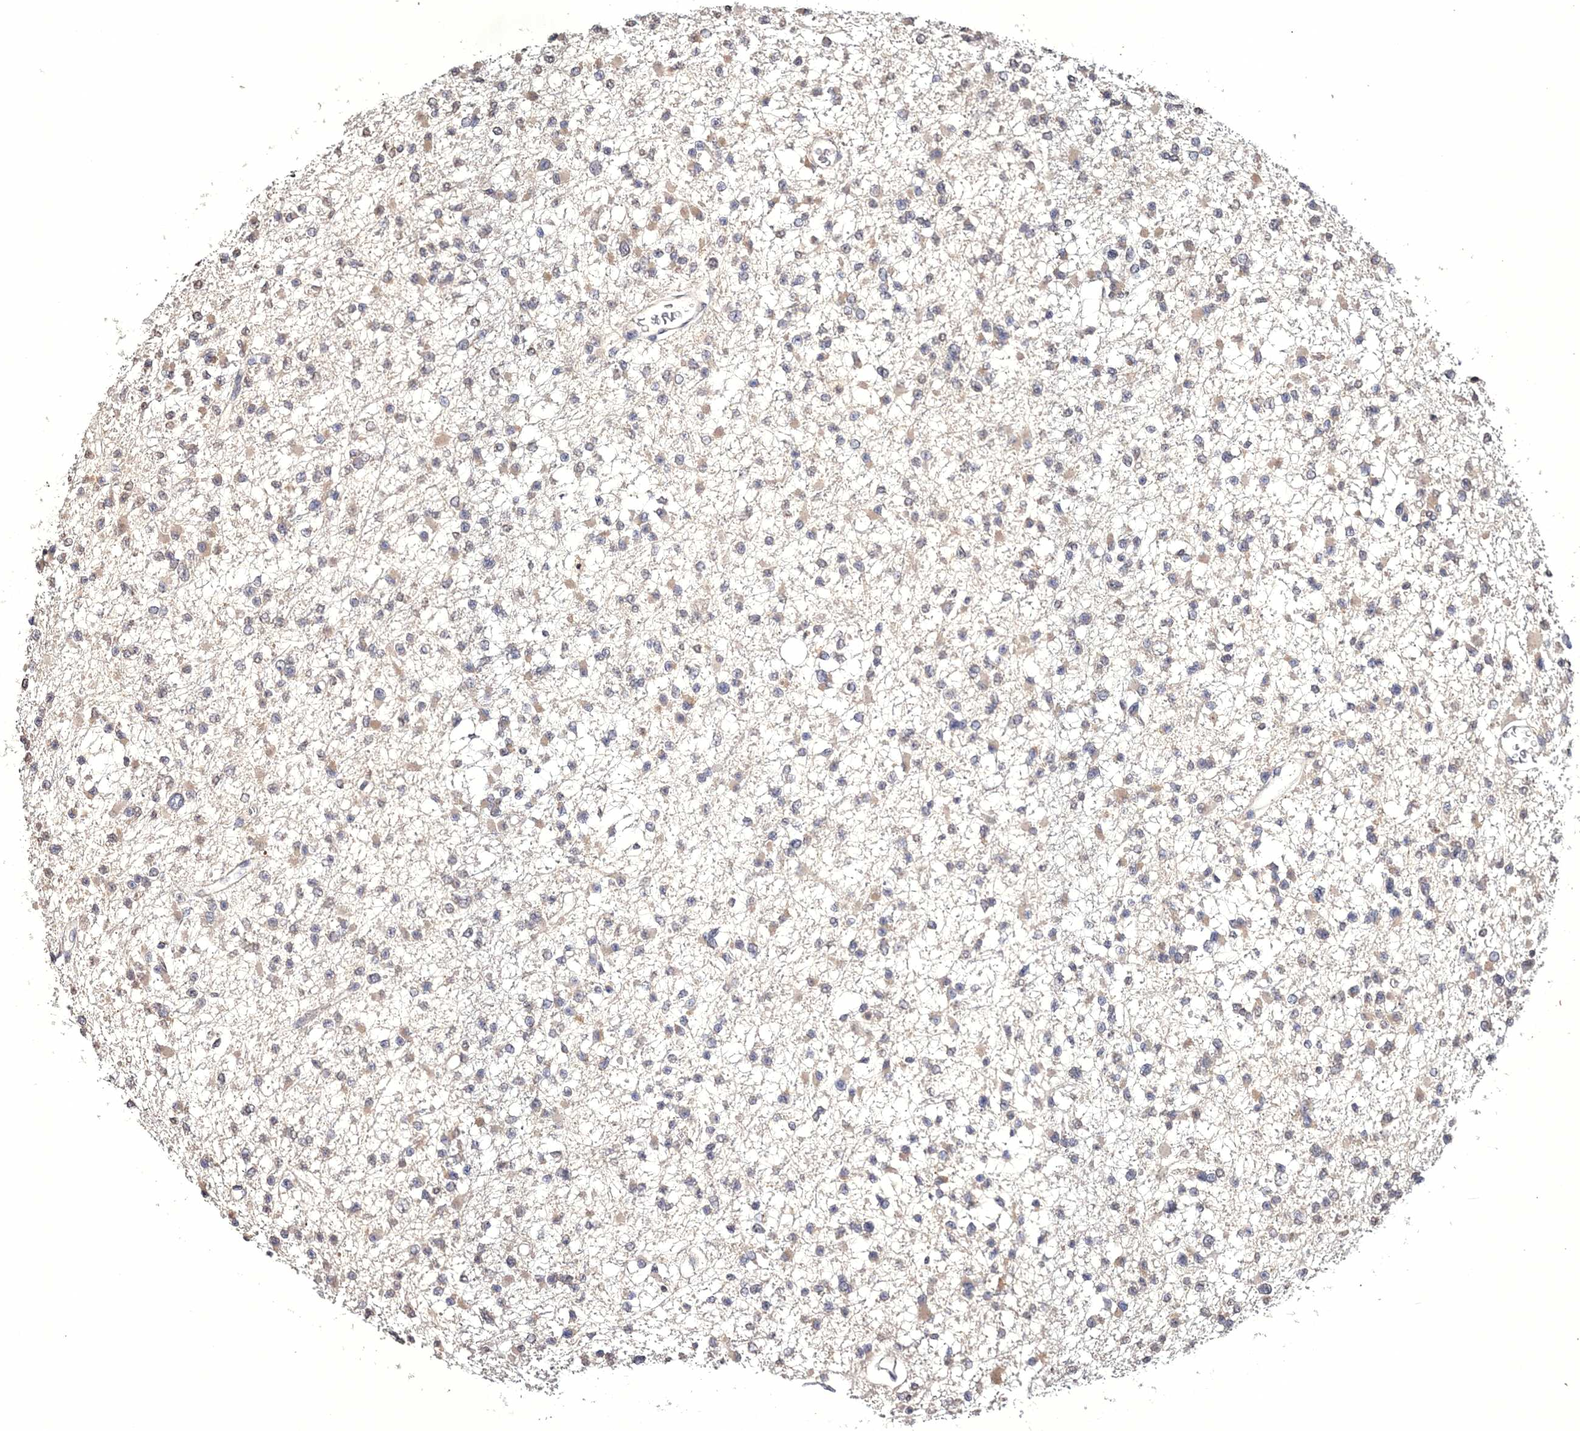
{"staining": {"intensity": "weak", "quantity": "<25%", "location": "cytoplasmic/membranous"}, "tissue": "glioma", "cell_type": "Tumor cells", "image_type": "cancer", "snomed": [{"axis": "morphology", "description": "Glioma, malignant, Low grade"}, {"axis": "topography", "description": "Brain"}], "caption": "Tumor cells are negative for brown protein staining in malignant glioma (low-grade).", "gene": "GPN1", "patient": {"sex": "female", "age": 22}}